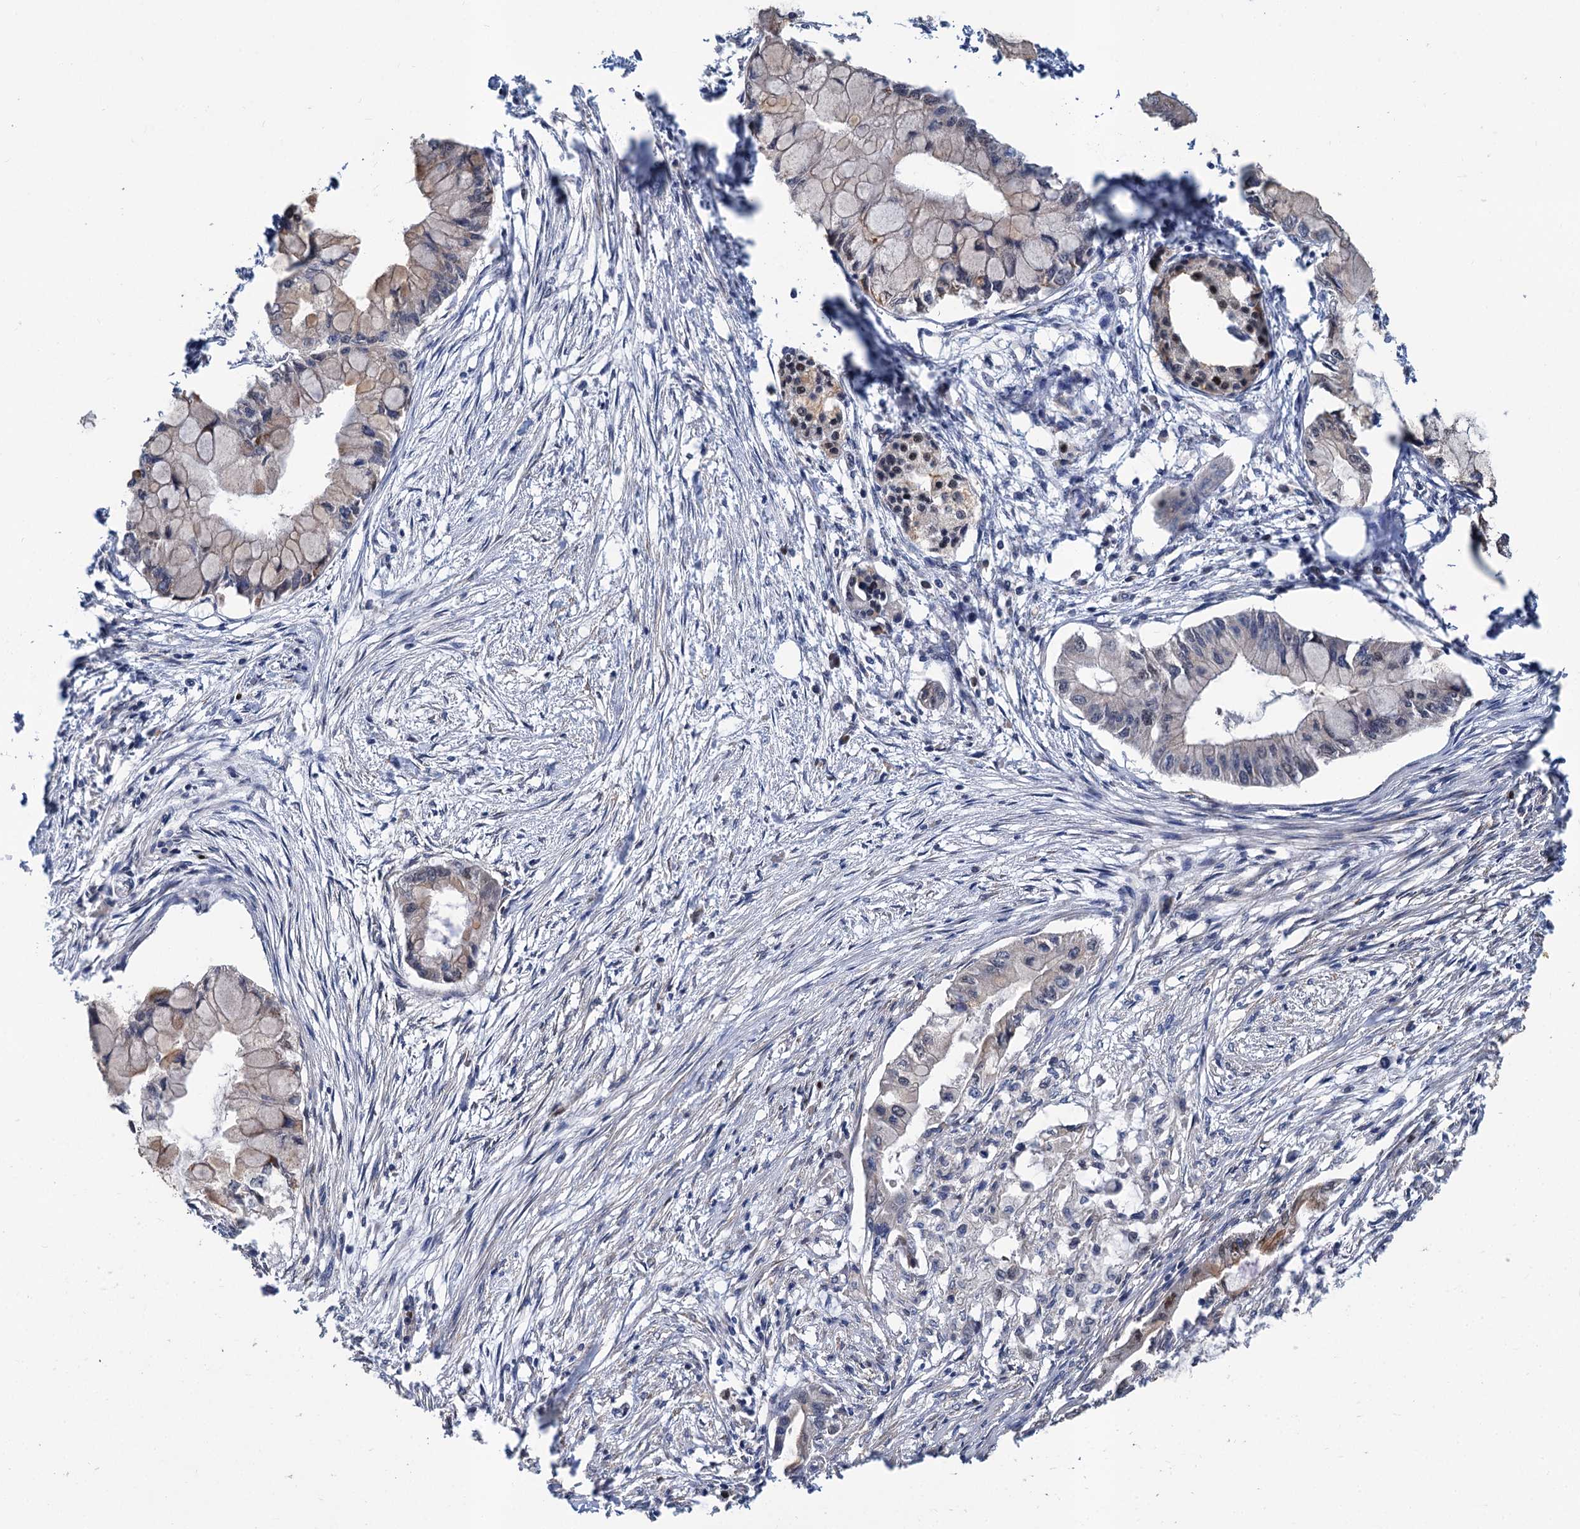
{"staining": {"intensity": "negative", "quantity": "none", "location": "none"}, "tissue": "pancreatic cancer", "cell_type": "Tumor cells", "image_type": "cancer", "snomed": [{"axis": "morphology", "description": "Adenocarcinoma, NOS"}, {"axis": "topography", "description": "Pancreas"}], "caption": "High power microscopy histopathology image of an IHC photomicrograph of pancreatic adenocarcinoma, revealing no significant expression in tumor cells.", "gene": "ALKBH7", "patient": {"sex": "male", "age": 48}}